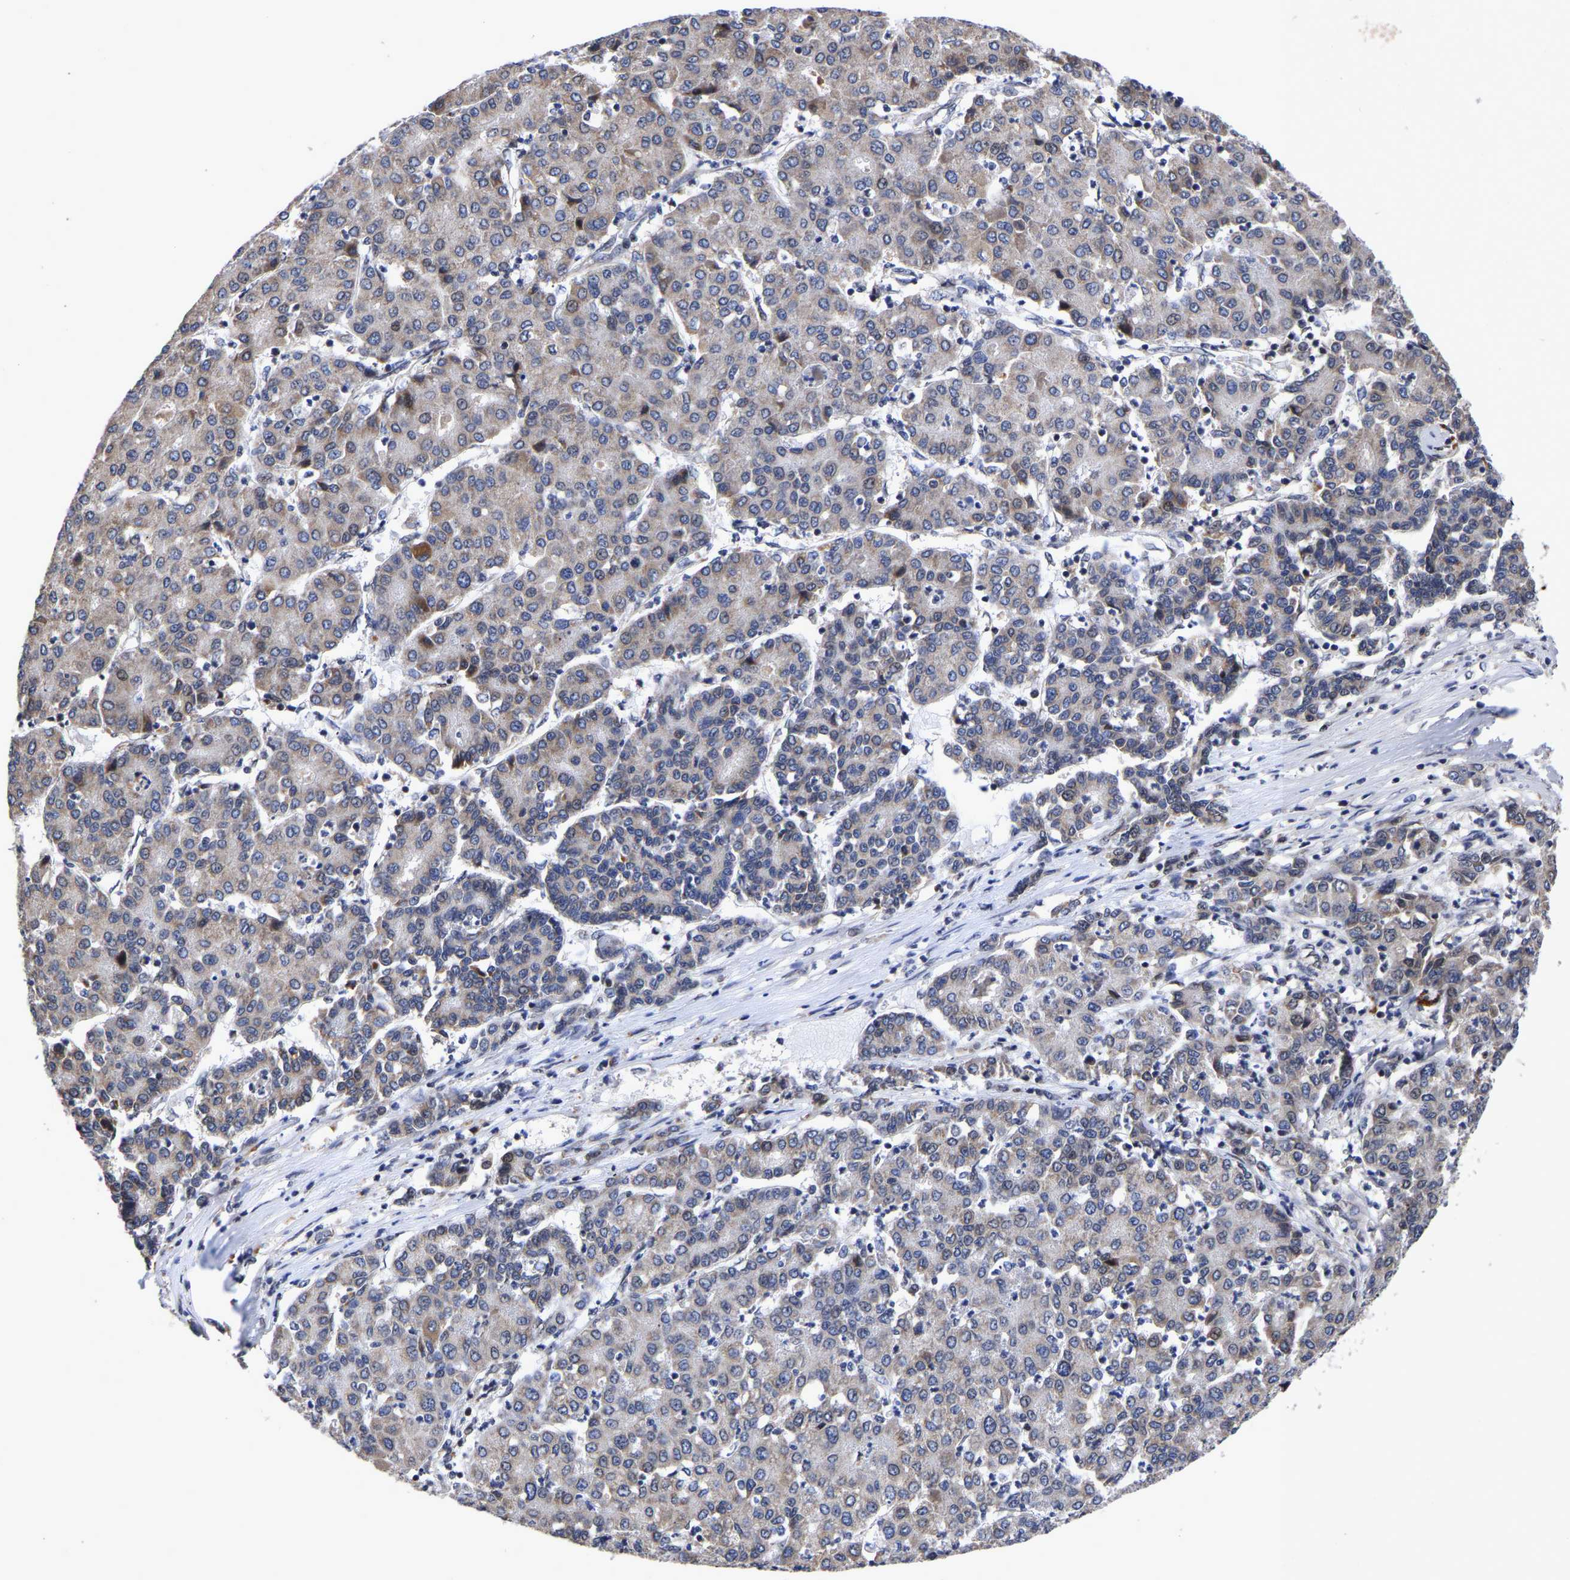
{"staining": {"intensity": "weak", "quantity": ">75%", "location": "cytoplasmic/membranous"}, "tissue": "liver cancer", "cell_type": "Tumor cells", "image_type": "cancer", "snomed": [{"axis": "morphology", "description": "Carcinoma, Hepatocellular, NOS"}, {"axis": "topography", "description": "Liver"}], "caption": "Approximately >75% of tumor cells in liver cancer reveal weak cytoplasmic/membranous protein positivity as visualized by brown immunohistochemical staining.", "gene": "JUNB", "patient": {"sex": "male", "age": 65}}